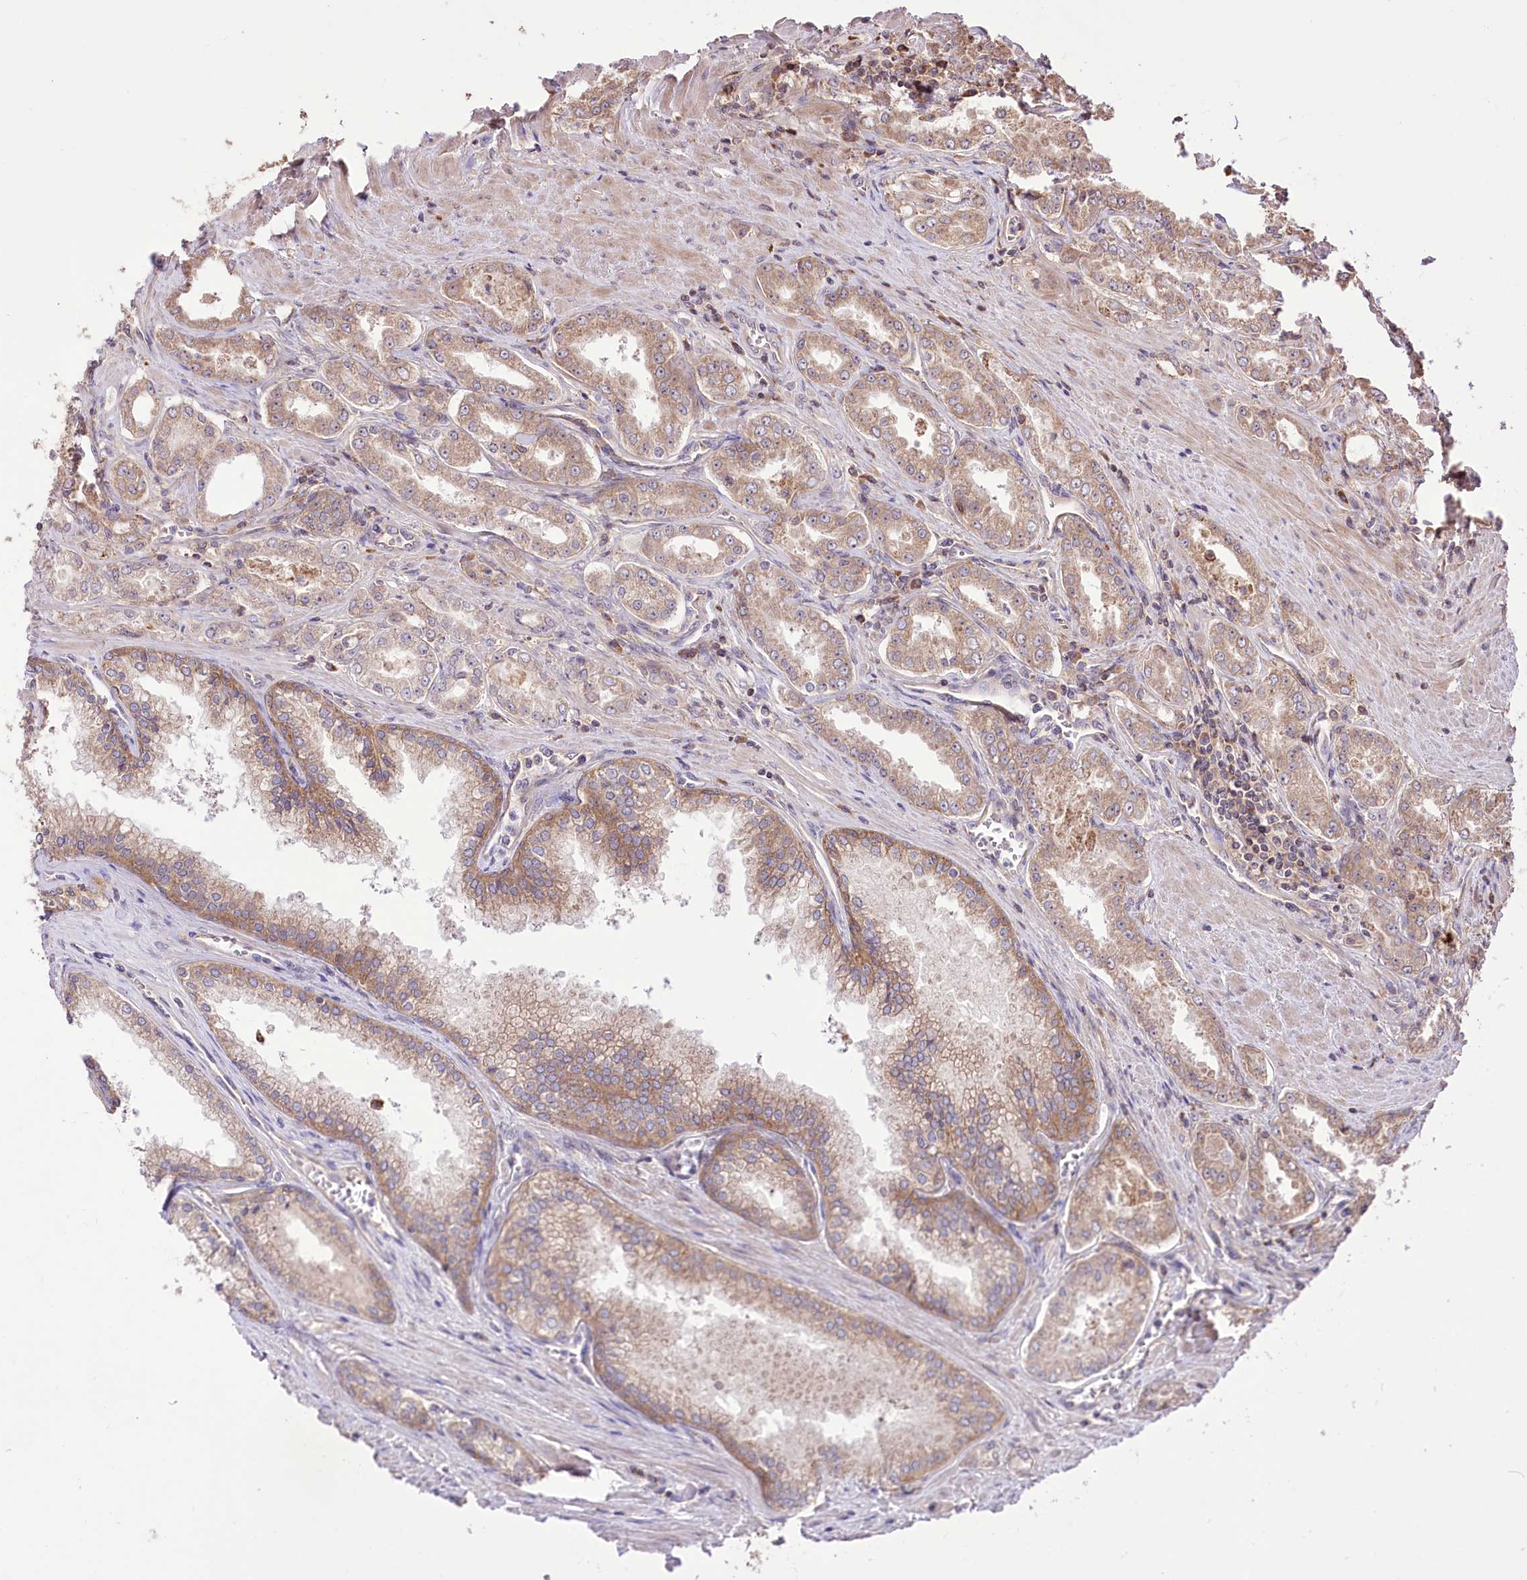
{"staining": {"intensity": "moderate", "quantity": "<25%", "location": "cytoplasmic/membranous"}, "tissue": "prostate cancer", "cell_type": "Tumor cells", "image_type": "cancer", "snomed": [{"axis": "morphology", "description": "Adenocarcinoma, High grade"}, {"axis": "topography", "description": "Prostate"}], "caption": "A high-resolution micrograph shows immunohistochemistry (IHC) staining of prostate cancer, which demonstrates moderate cytoplasmic/membranous positivity in approximately <25% of tumor cells.", "gene": "XYLB", "patient": {"sex": "male", "age": 72}}